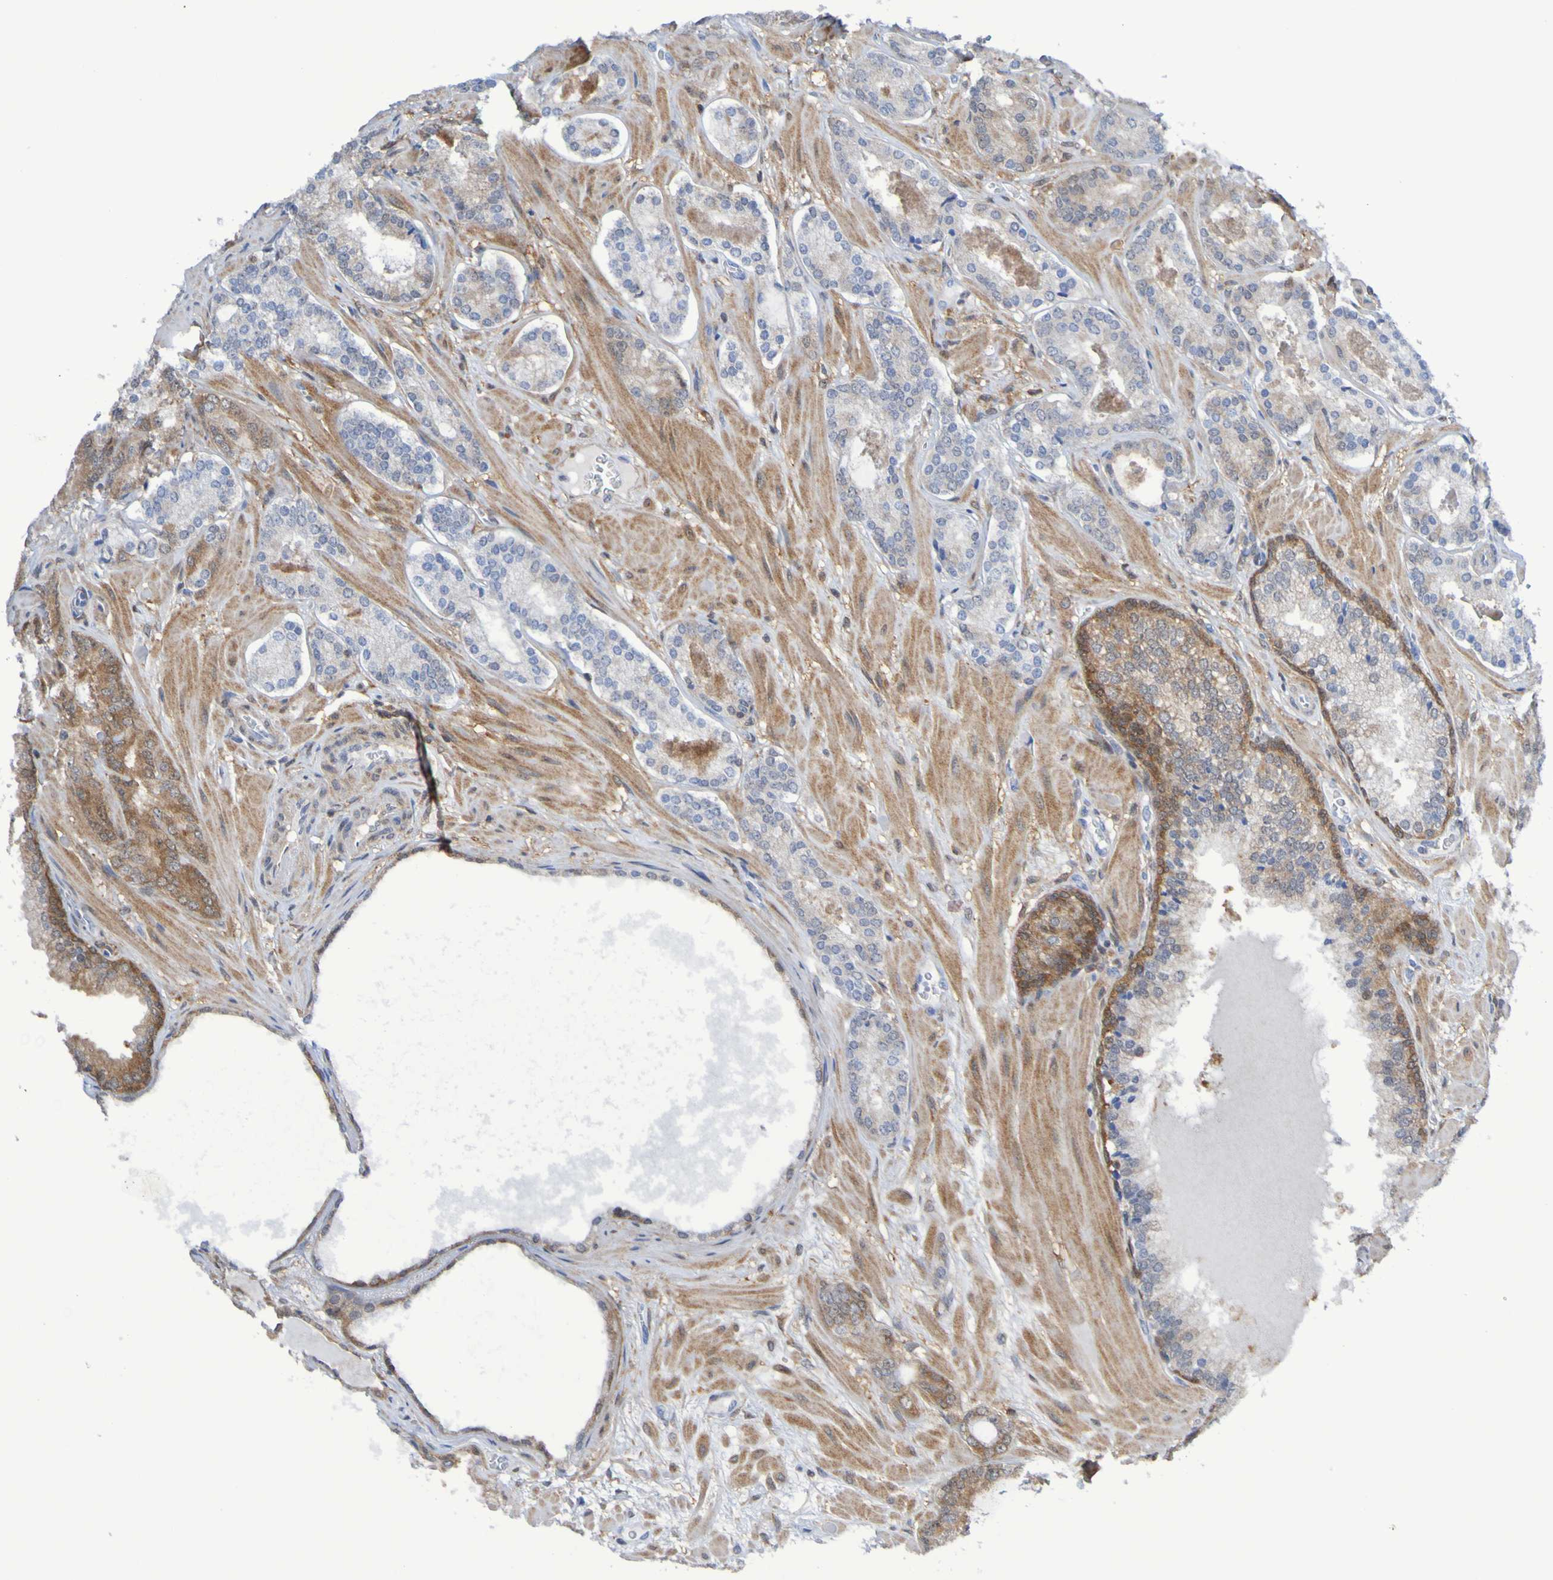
{"staining": {"intensity": "moderate", "quantity": "25%-75%", "location": "cytoplasmic/membranous"}, "tissue": "prostate cancer", "cell_type": "Tumor cells", "image_type": "cancer", "snomed": [{"axis": "morphology", "description": "Adenocarcinoma, Low grade"}, {"axis": "topography", "description": "Prostate"}], "caption": "IHC staining of low-grade adenocarcinoma (prostate), which reveals medium levels of moderate cytoplasmic/membranous staining in approximately 25%-75% of tumor cells indicating moderate cytoplasmic/membranous protein positivity. The staining was performed using DAB (3,3'-diaminobenzidine) (brown) for protein detection and nuclei were counterstained in hematoxylin (blue).", "gene": "ATIC", "patient": {"sex": "male", "age": 63}}